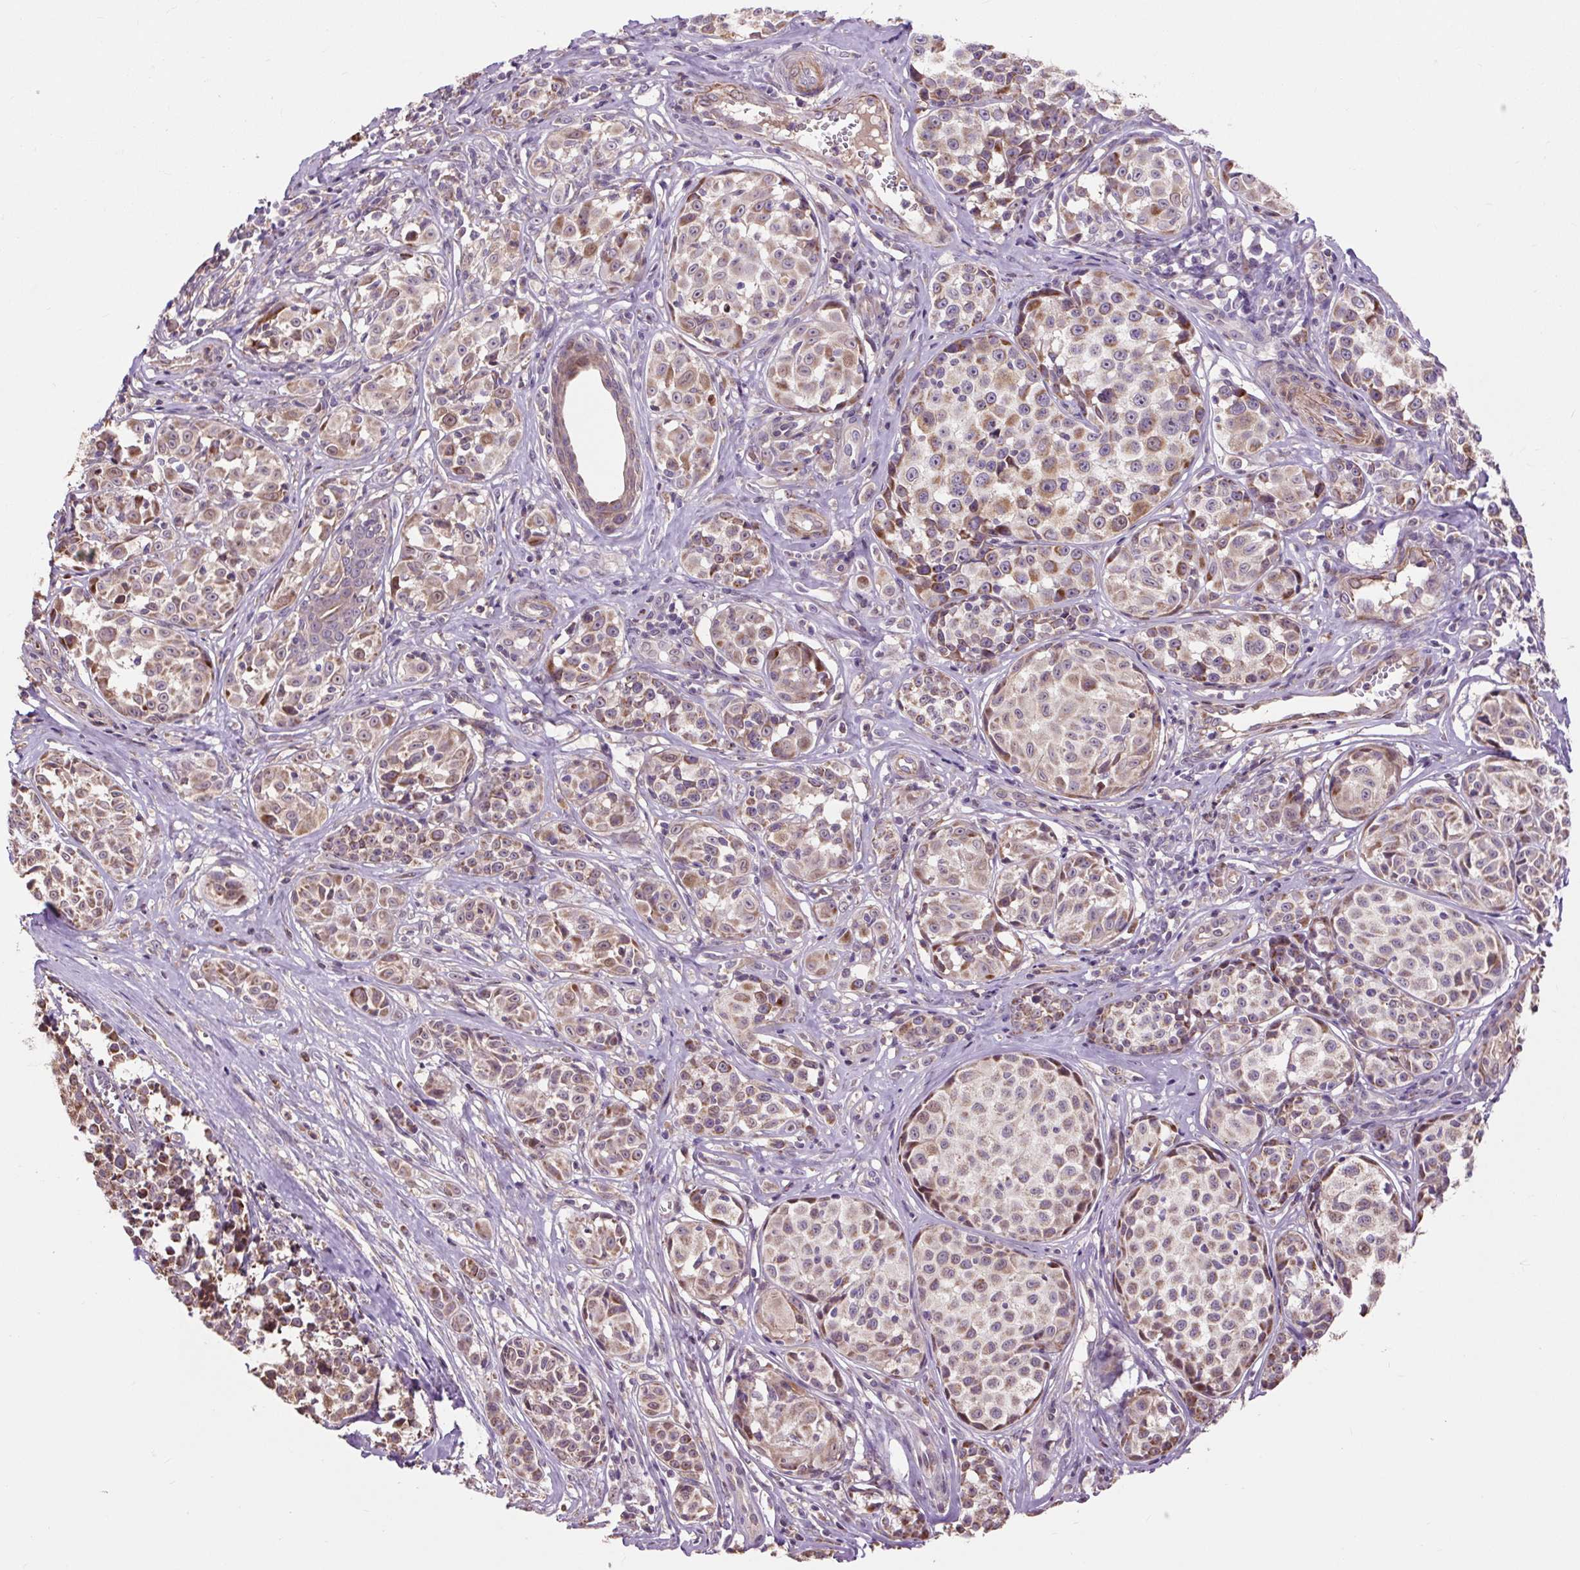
{"staining": {"intensity": "moderate", "quantity": ">75%", "location": "cytoplasmic/membranous"}, "tissue": "melanoma", "cell_type": "Tumor cells", "image_type": "cancer", "snomed": [{"axis": "morphology", "description": "Malignant melanoma, NOS"}, {"axis": "topography", "description": "Skin"}], "caption": "Immunohistochemistry (IHC) (DAB (3,3'-diaminobenzidine)) staining of human malignant melanoma demonstrates moderate cytoplasmic/membranous protein expression in about >75% of tumor cells. (brown staining indicates protein expression, while blue staining denotes nuclei).", "gene": "PRIMPOL", "patient": {"sex": "female", "age": 35}}